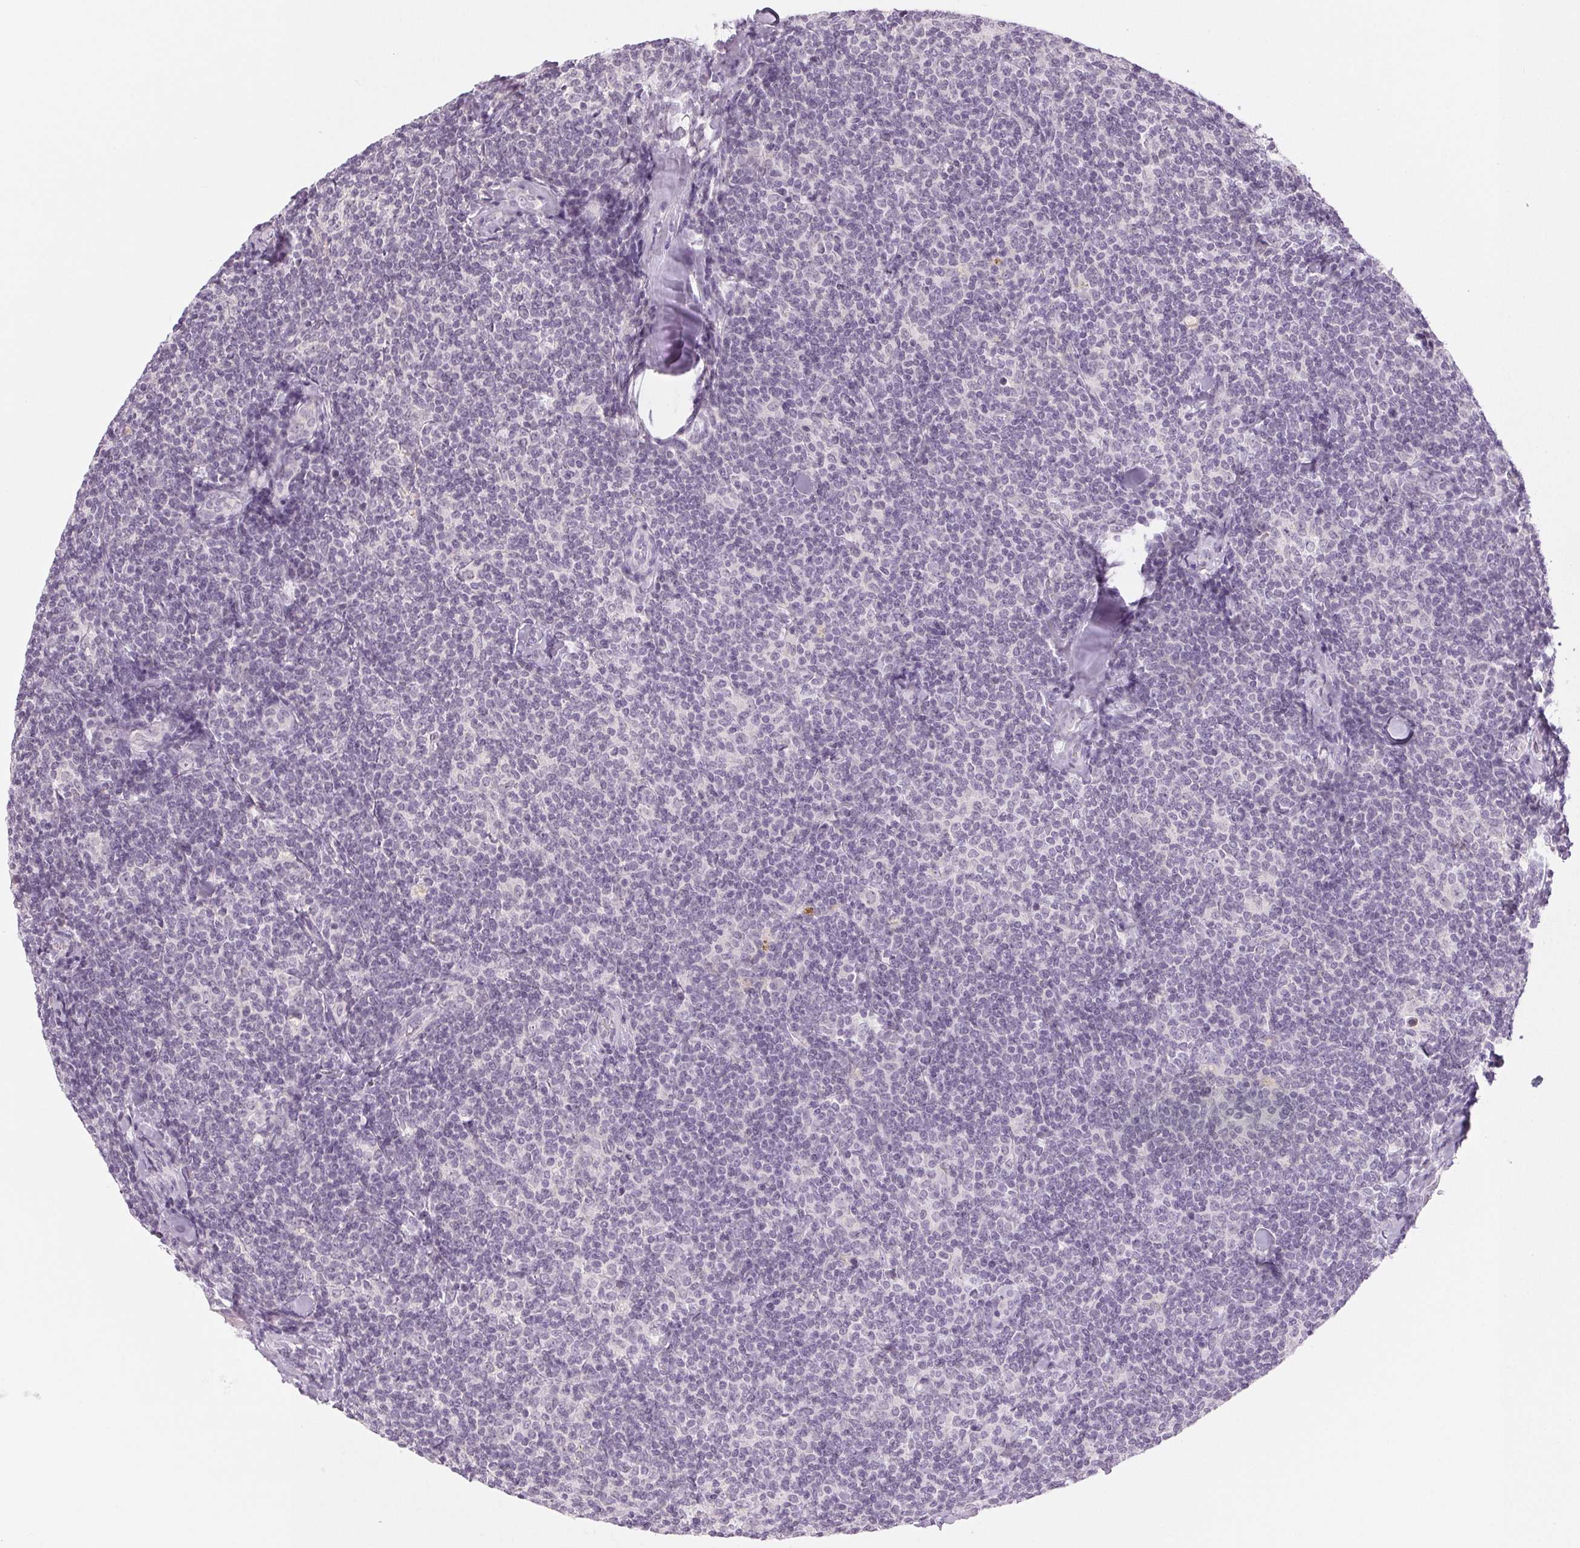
{"staining": {"intensity": "negative", "quantity": "none", "location": "none"}, "tissue": "lymphoma", "cell_type": "Tumor cells", "image_type": "cancer", "snomed": [{"axis": "morphology", "description": "Malignant lymphoma, non-Hodgkin's type, Low grade"}, {"axis": "topography", "description": "Lymph node"}], "caption": "A high-resolution image shows immunohistochemistry (IHC) staining of low-grade malignant lymphoma, non-Hodgkin's type, which demonstrates no significant positivity in tumor cells.", "gene": "EHHADH", "patient": {"sex": "female", "age": 56}}